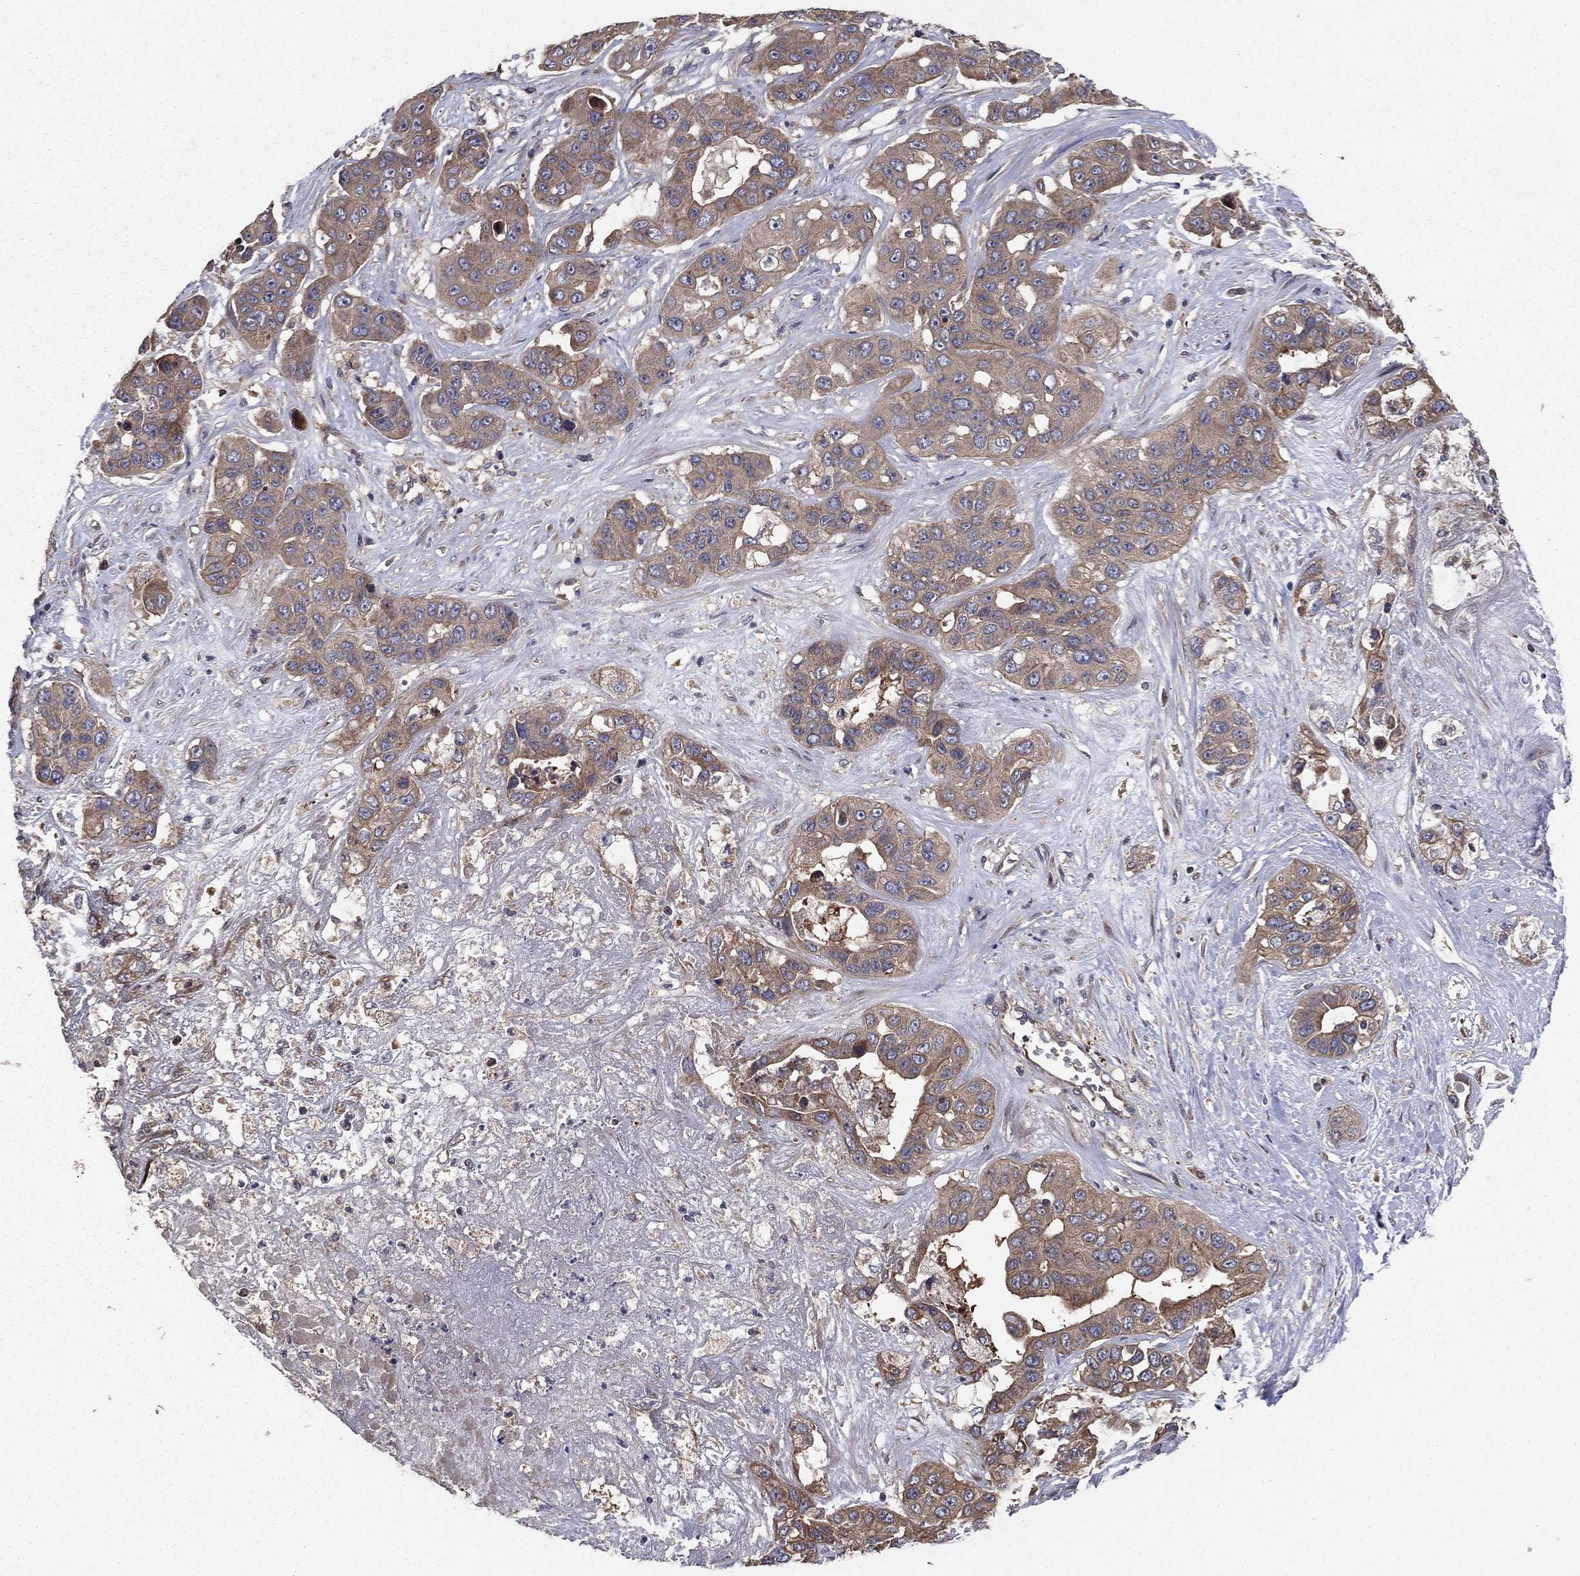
{"staining": {"intensity": "weak", "quantity": "25%-75%", "location": "cytoplasmic/membranous"}, "tissue": "liver cancer", "cell_type": "Tumor cells", "image_type": "cancer", "snomed": [{"axis": "morphology", "description": "Cholangiocarcinoma"}, {"axis": "topography", "description": "Liver"}], "caption": "Immunohistochemistry (IHC) histopathology image of human cholangiocarcinoma (liver) stained for a protein (brown), which exhibits low levels of weak cytoplasmic/membranous positivity in approximately 25%-75% of tumor cells.", "gene": "BABAM2", "patient": {"sex": "female", "age": 52}}